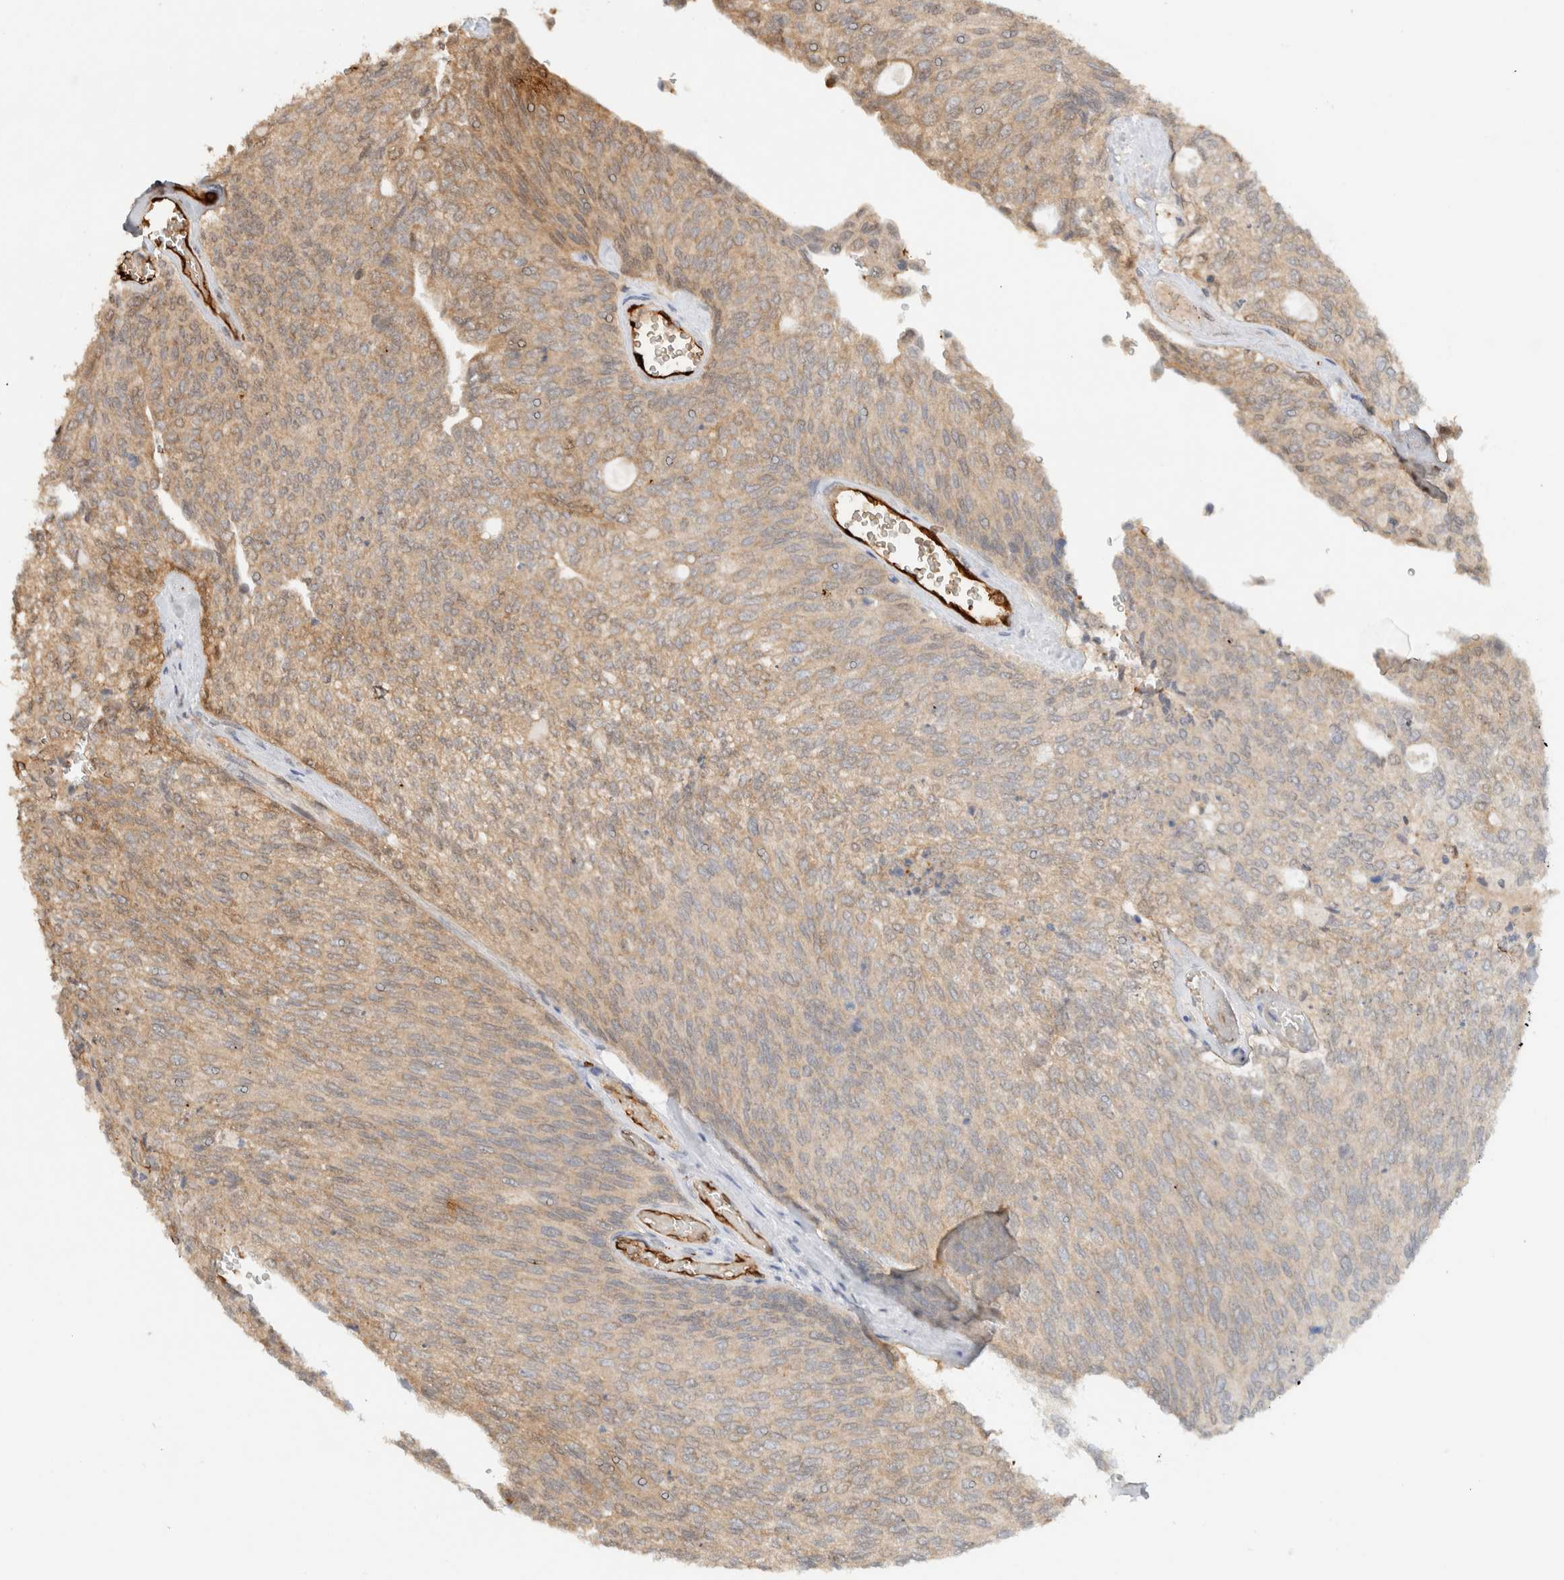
{"staining": {"intensity": "weak", "quantity": "25%-75%", "location": "cytoplasmic/membranous"}, "tissue": "urothelial cancer", "cell_type": "Tumor cells", "image_type": "cancer", "snomed": [{"axis": "morphology", "description": "Urothelial carcinoma, Low grade"}, {"axis": "topography", "description": "Urinary bladder"}], "caption": "Immunohistochemical staining of low-grade urothelial carcinoma demonstrates weak cytoplasmic/membranous protein positivity in approximately 25%-75% of tumor cells.", "gene": "CA13", "patient": {"sex": "female", "age": 79}}